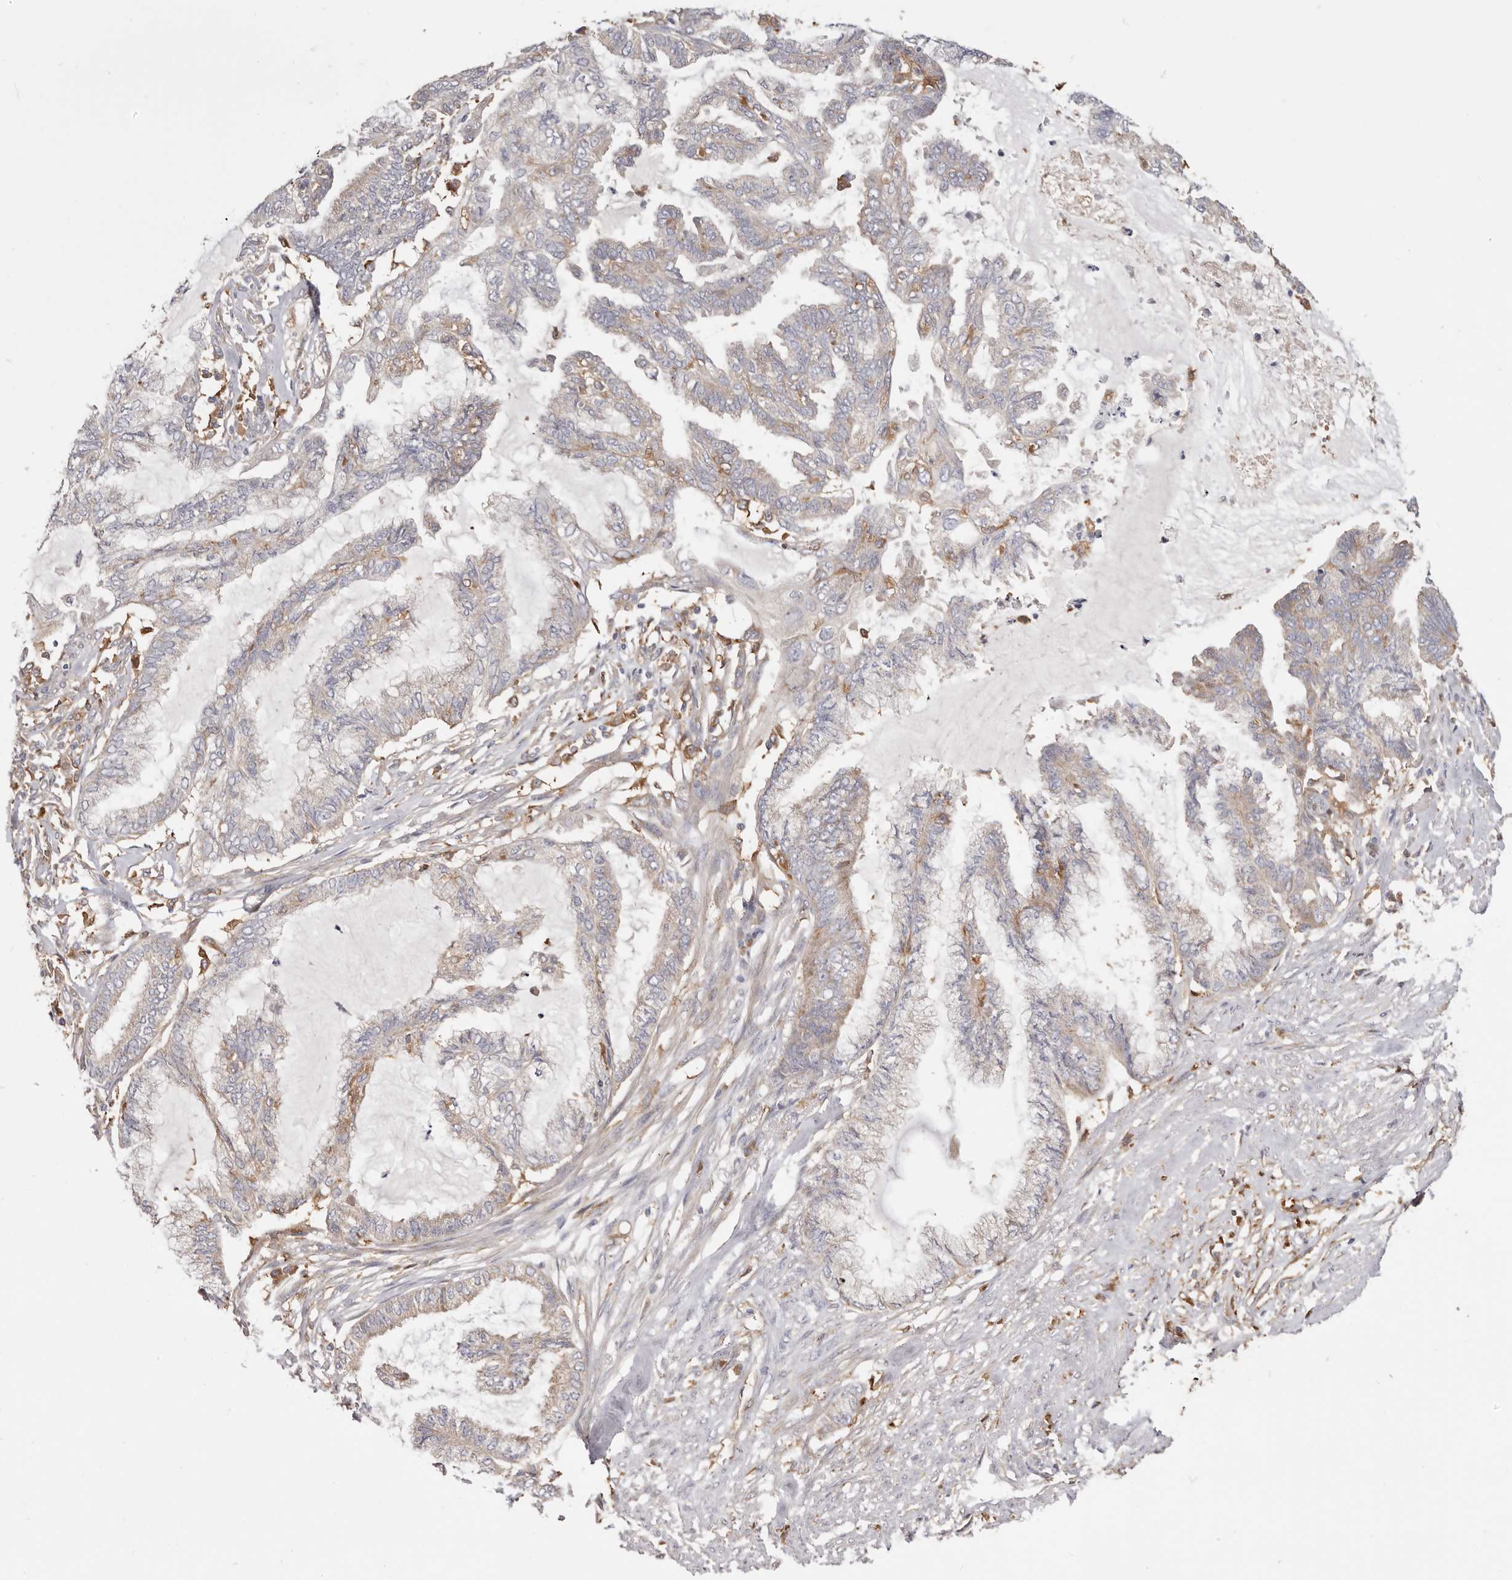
{"staining": {"intensity": "weak", "quantity": "25%-75%", "location": "cytoplasmic/membranous"}, "tissue": "endometrial cancer", "cell_type": "Tumor cells", "image_type": "cancer", "snomed": [{"axis": "morphology", "description": "Adenocarcinoma, NOS"}, {"axis": "topography", "description": "Endometrium"}], "caption": "Tumor cells display low levels of weak cytoplasmic/membranous expression in approximately 25%-75% of cells in endometrial cancer. Using DAB (3,3'-diaminobenzidine) (brown) and hematoxylin (blue) stains, captured at high magnification using brightfield microscopy.", "gene": "LAP3", "patient": {"sex": "female", "age": 86}}